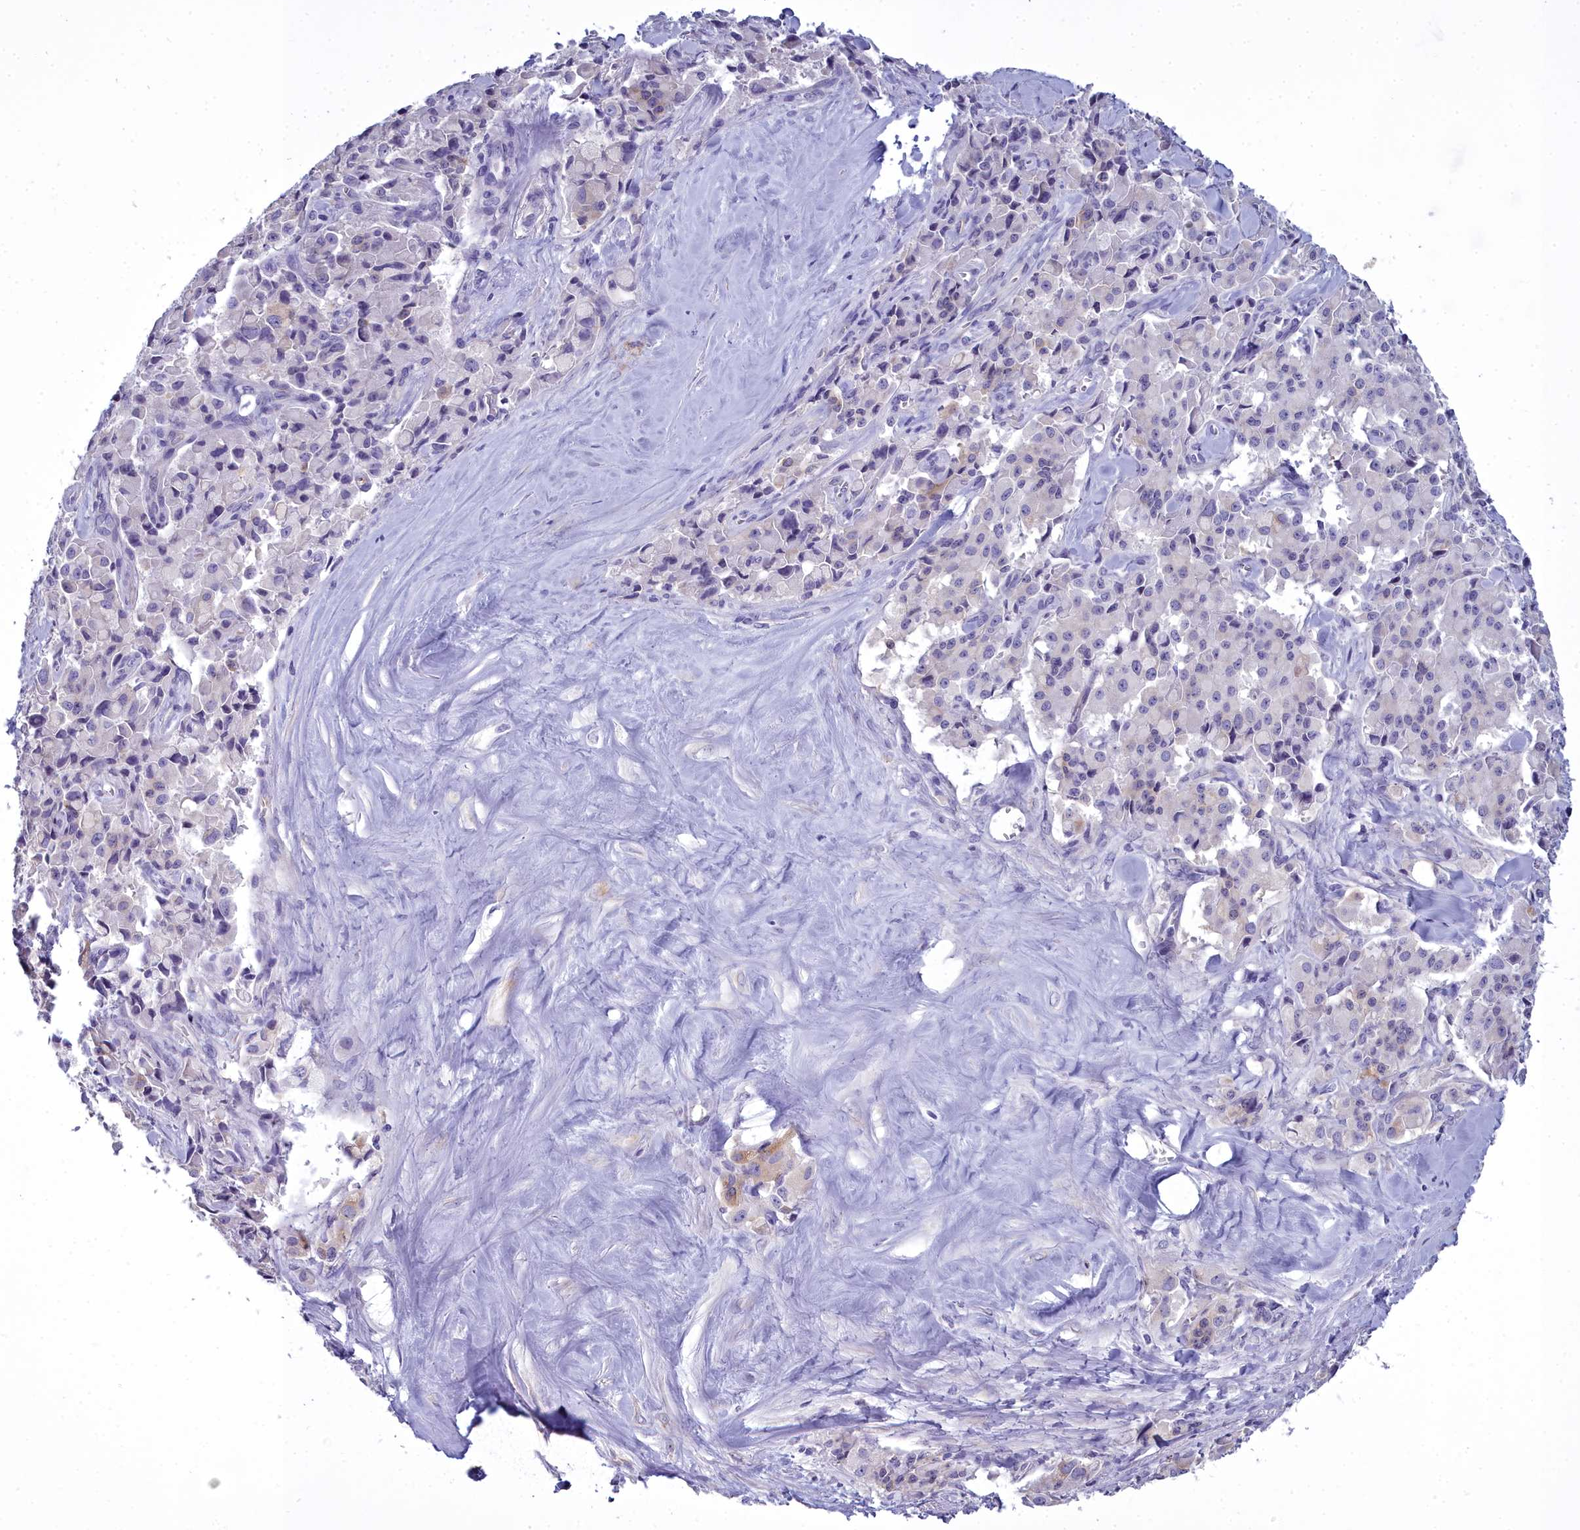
{"staining": {"intensity": "negative", "quantity": "none", "location": "none"}, "tissue": "pancreatic cancer", "cell_type": "Tumor cells", "image_type": "cancer", "snomed": [{"axis": "morphology", "description": "Adenocarcinoma, NOS"}, {"axis": "topography", "description": "Pancreas"}], "caption": "Immunohistochemistry micrograph of neoplastic tissue: human adenocarcinoma (pancreatic) stained with DAB demonstrates no significant protein positivity in tumor cells.", "gene": "MAP6", "patient": {"sex": "male", "age": 65}}